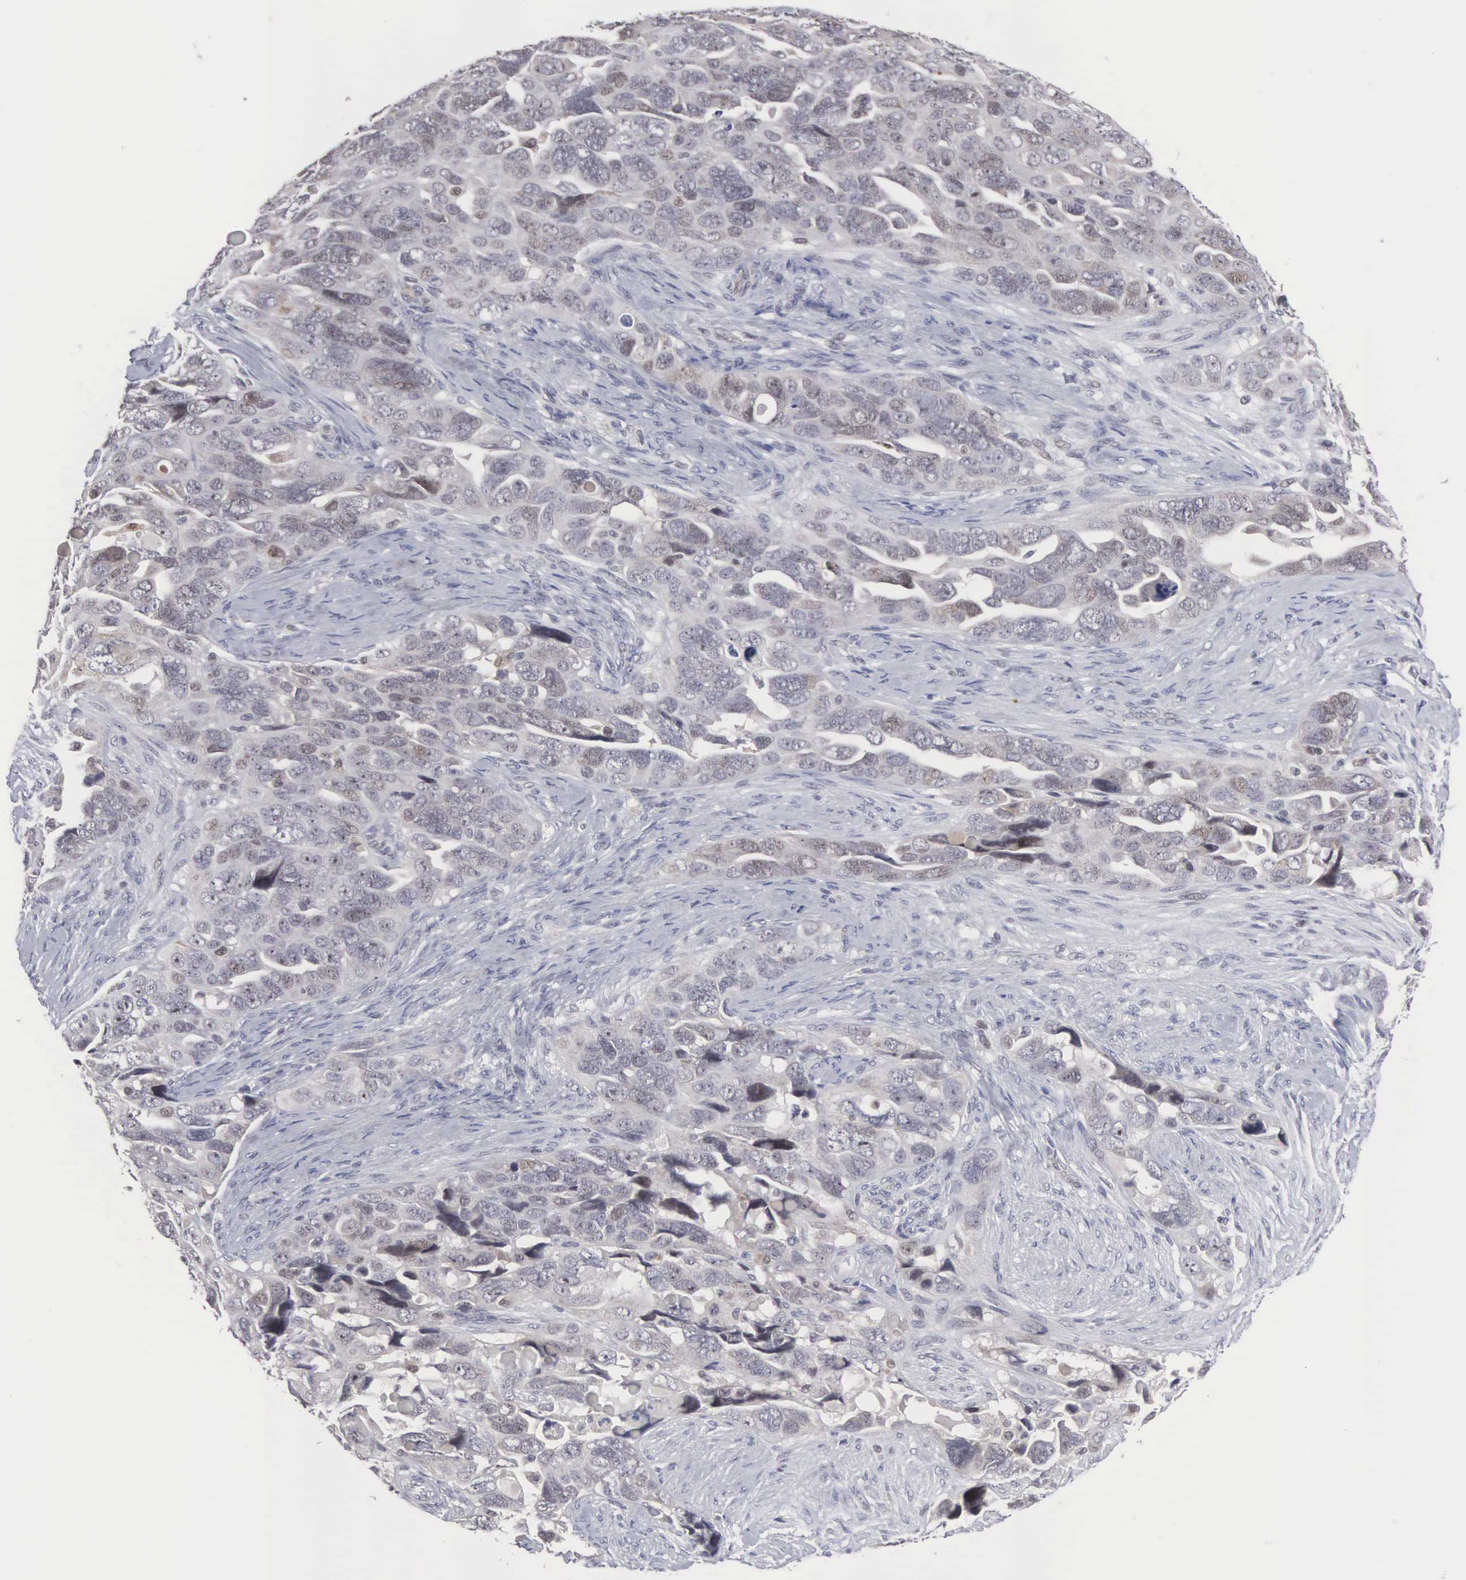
{"staining": {"intensity": "negative", "quantity": "none", "location": "none"}, "tissue": "ovarian cancer", "cell_type": "Tumor cells", "image_type": "cancer", "snomed": [{"axis": "morphology", "description": "Cystadenocarcinoma, serous, NOS"}, {"axis": "topography", "description": "Ovary"}], "caption": "Tumor cells are negative for protein expression in human ovarian cancer (serous cystadenocarcinoma). Nuclei are stained in blue.", "gene": "ACOT4", "patient": {"sex": "female", "age": 63}}